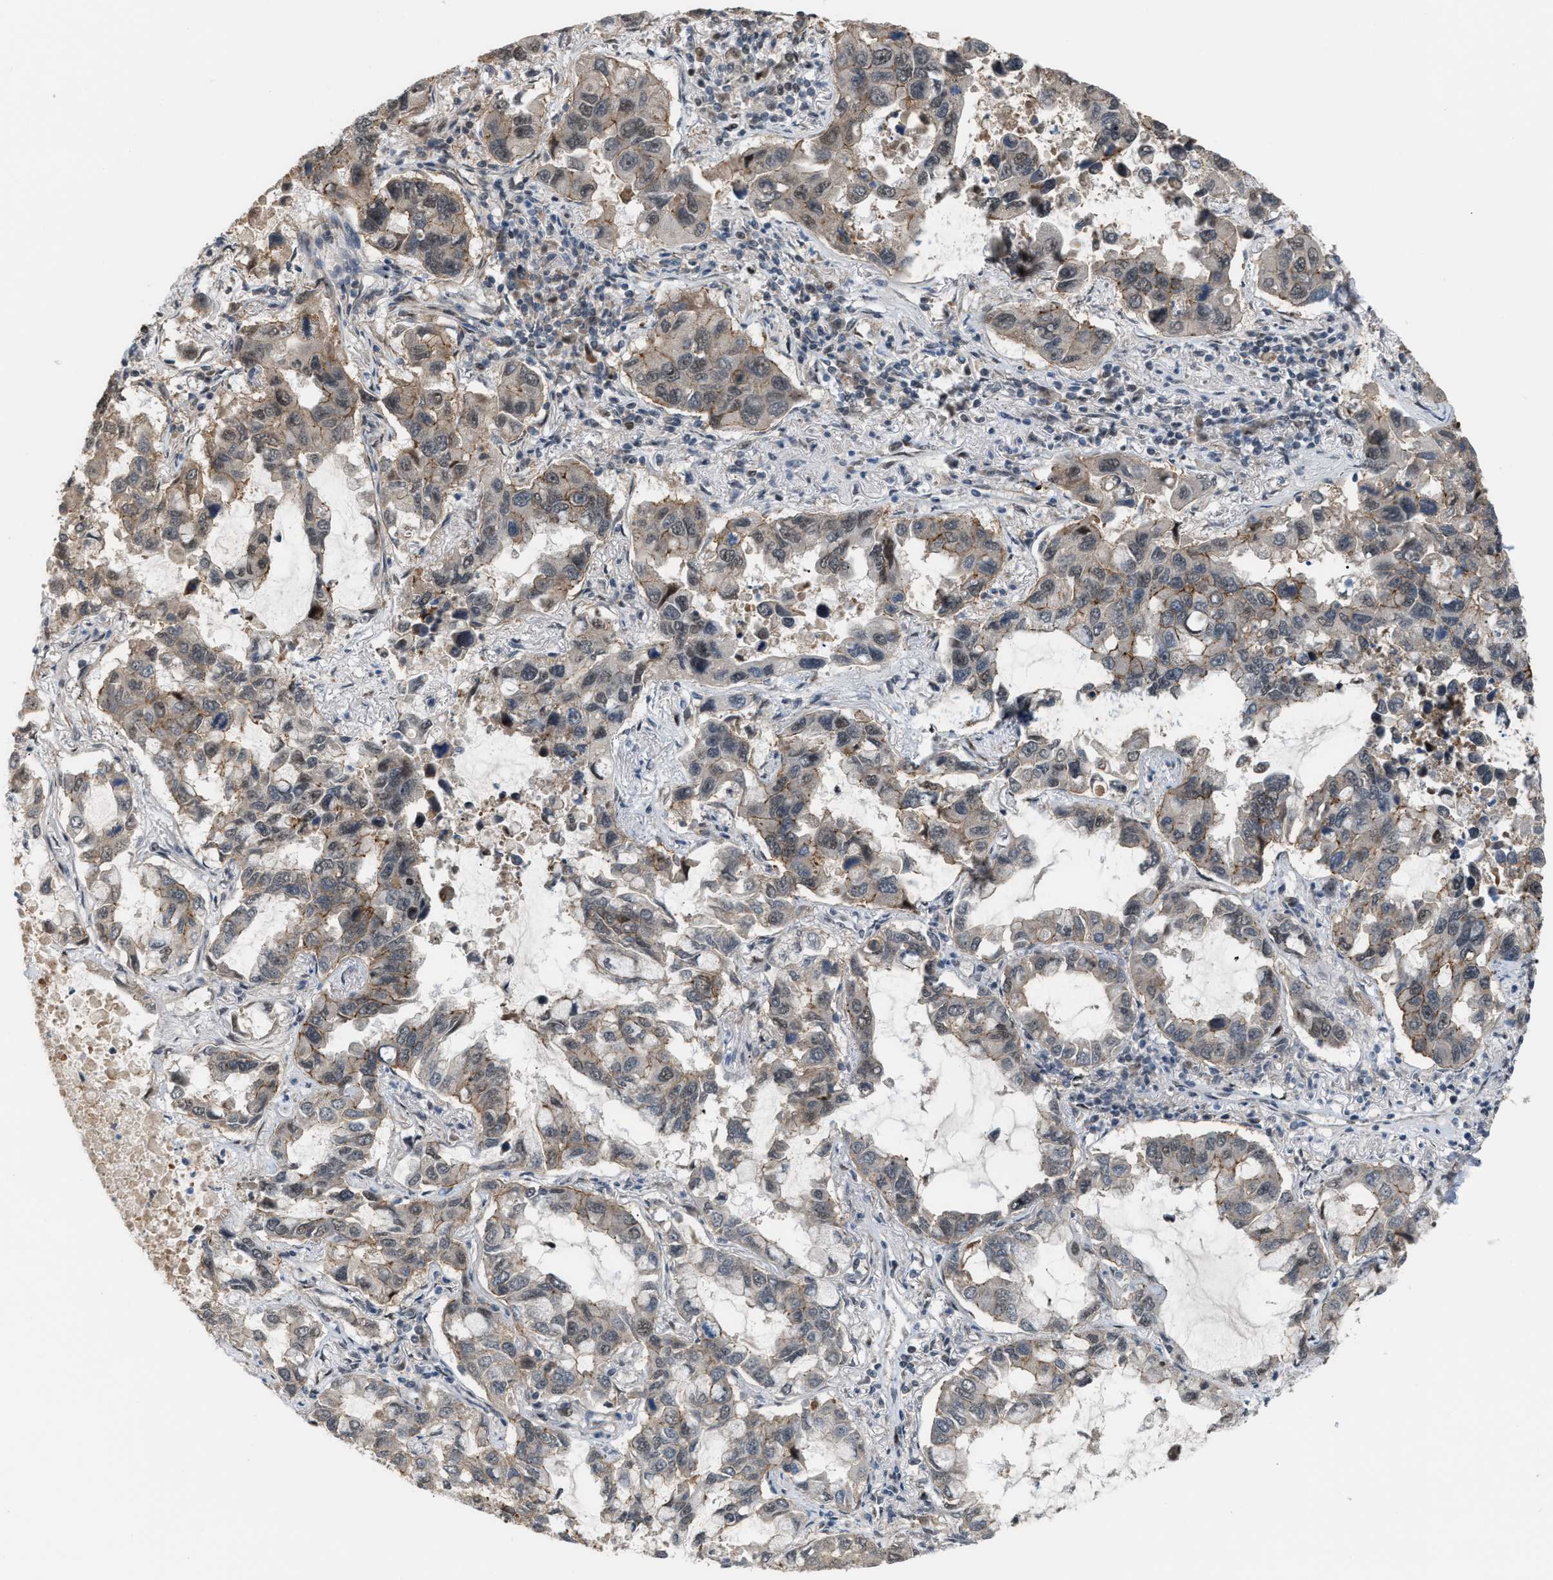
{"staining": {"intensity": "weak", "quantity": "<25%", "location": "cytoplasmic/membranous,nuclear"}, "tissue": "lung cancer", "cell_type": "Tumor cells", "image_type": "cancer", "snomed": [{"axis": "morphology", "description": "Adenocarcinoma, NOS"}, {"axis": "topography", "description": "Lung"}], "caption": "Protein analysis of lung cancer displays no significant expression in tumor cells.", "gene": "RFFL", "patient": {"sex": "male", "age": 64}}